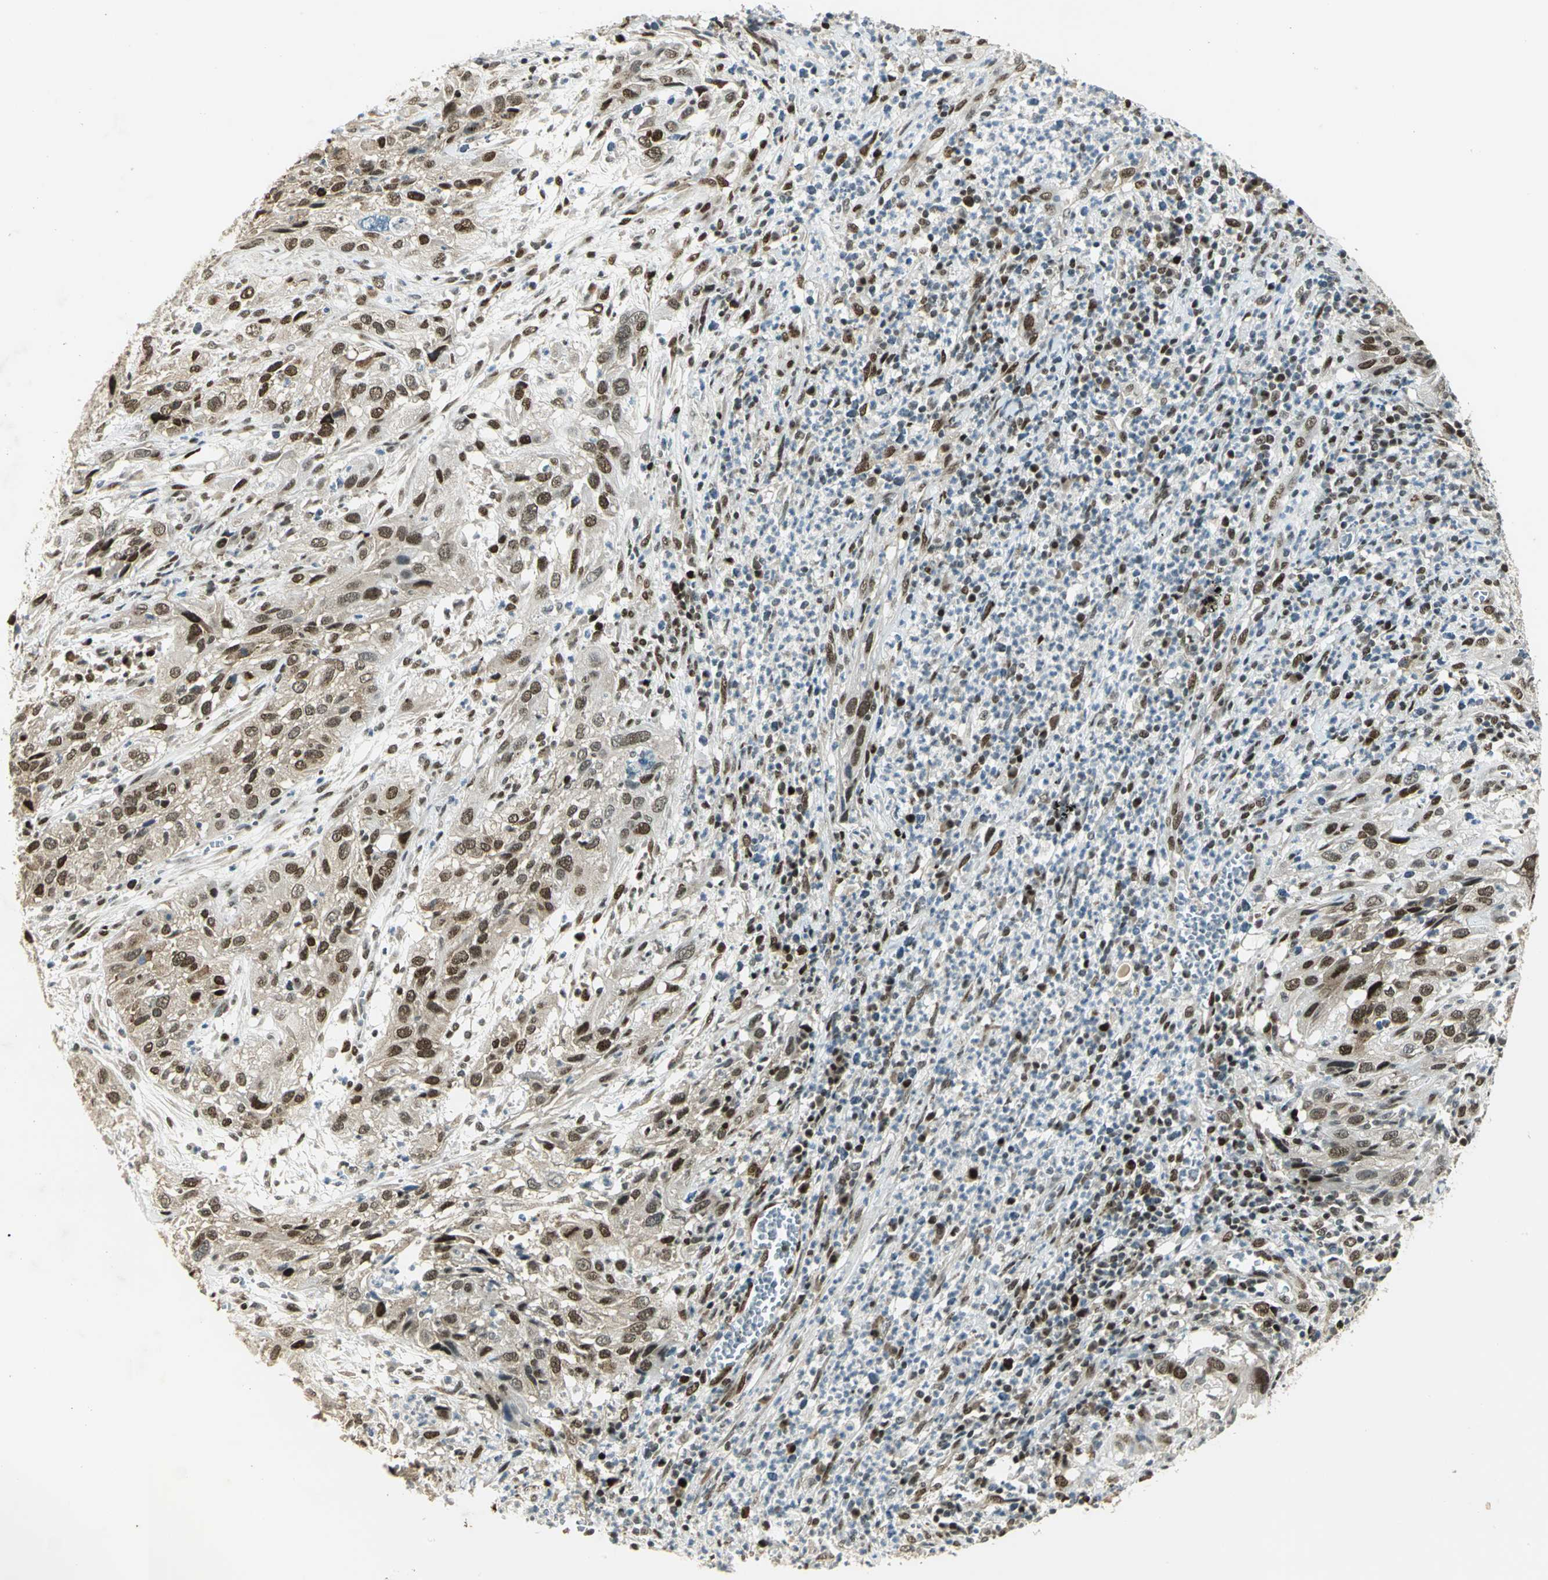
{"staining": {"intensity": "strong", "quantity": ">75%", "location": "nuclear"}, "tissue": "cervical cancer", "cell_type": "Tumor cells", "image_type": "cancer", "snomed": [{"axis": "morphology", "description": "Squamous cell carcinoma, NOS"}, {"axis": "topography", "description": "Cervix"}], "caption": "Protein analysis of cervical squamous cell carcinoma tissue displays strong nuclear positivity in approximately >75% of tumor cells.", "gene": "AK6", "patient": {"sex": "female", "age": 32}}